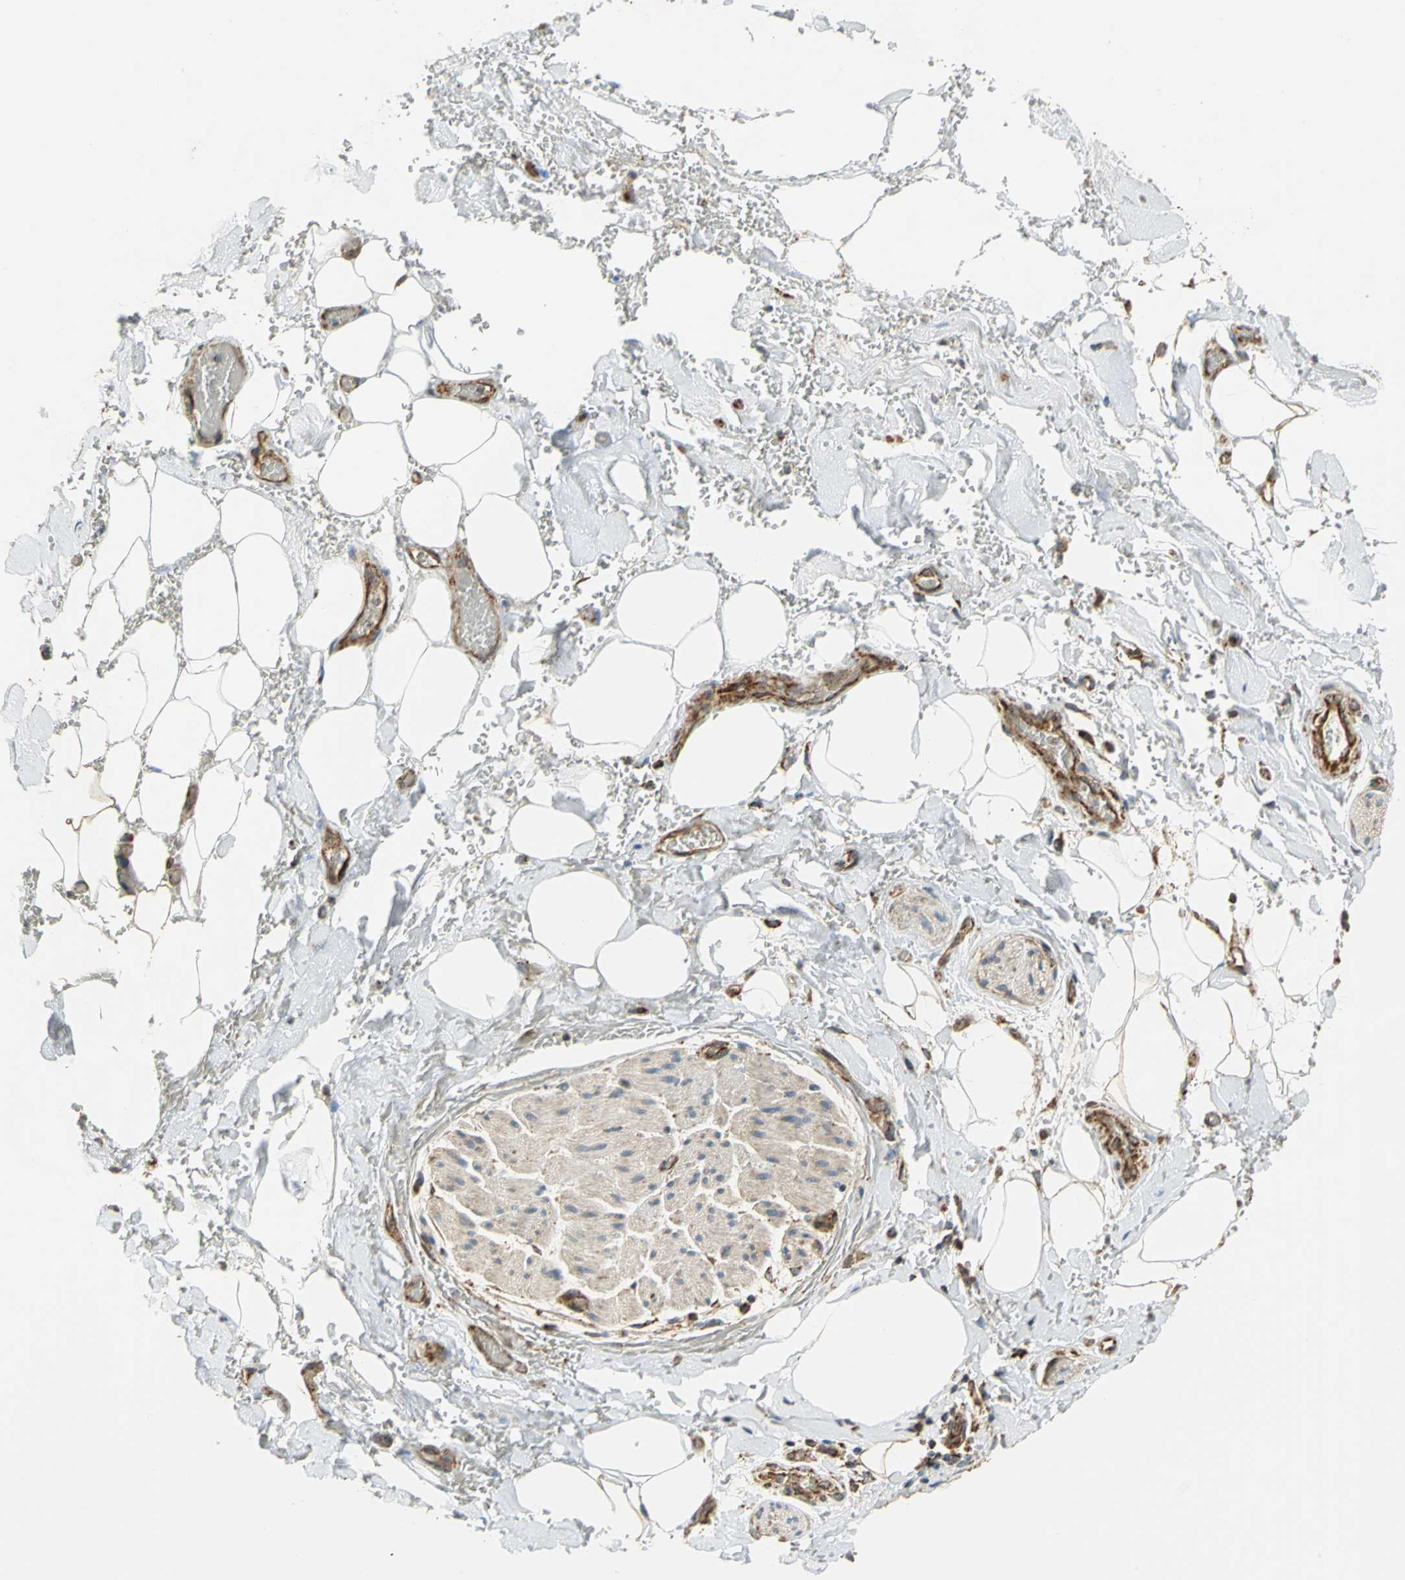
{"staining": {"intensity": "weak", "quantity": ">75%", "location": "cytoplasmic/membranous"}, "tissue": "adipose tissue", "cell_type": "Adipocytes", "image_type": "normal", "snomed": [{"axis": "morphology", "description": "Normal tissue, NOS"}, {"axis": "morphology", "description": "Cholangiocarcinoma"}, {"axis": "topography", "description": "Liver"}, {"axis": "topography", "description": "Peripheral nerve tissue"}], "caption": "IHC histopathology image of benign adipose tissue stained for a protein (brown), which displays low levels of weak cytoplasmic/membranous positivity in about >75% of adipocytes.", "gene": "MRPS22", "patient": {"sex": "male", "age": 50}}